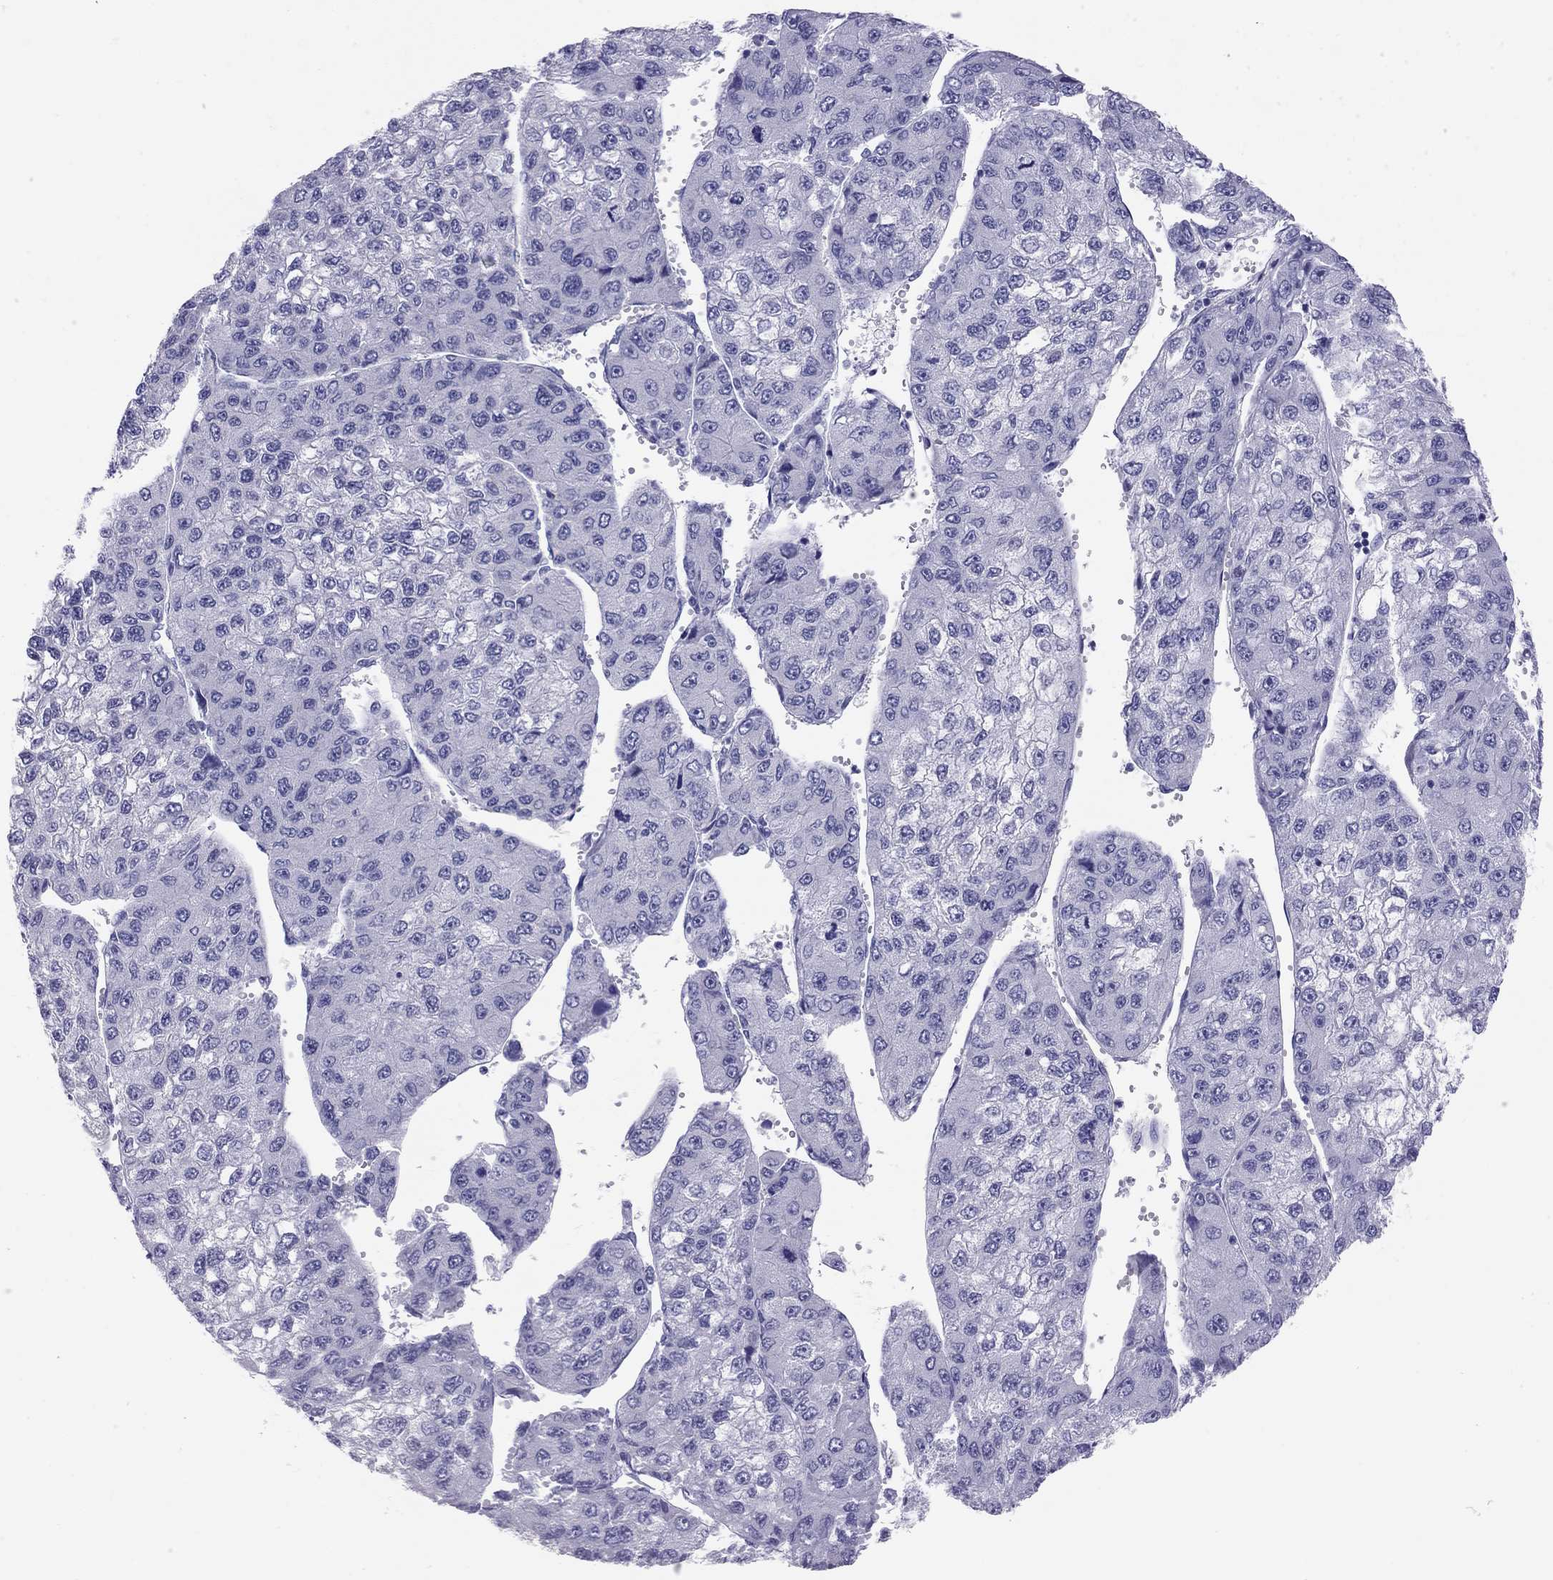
{"staining": {"intensity": "negative", "quantity": "none", "location": "none"}, "tissue": "liver cancer", "cell_type": "Tumor cells", "image_type": "cancer", "snomed": [{"axis": "morphology", "description": "Carcinoma, Hepatocellular, NOS"}, {"axis": "topography", "description": "Liver"}], "caption": "Liver hepatocellular carcinoma stained for a protein using IHC displays no staining tumor cells.", "gene": "PSMB11", "patient": {"sex": "female", "age": 66}}